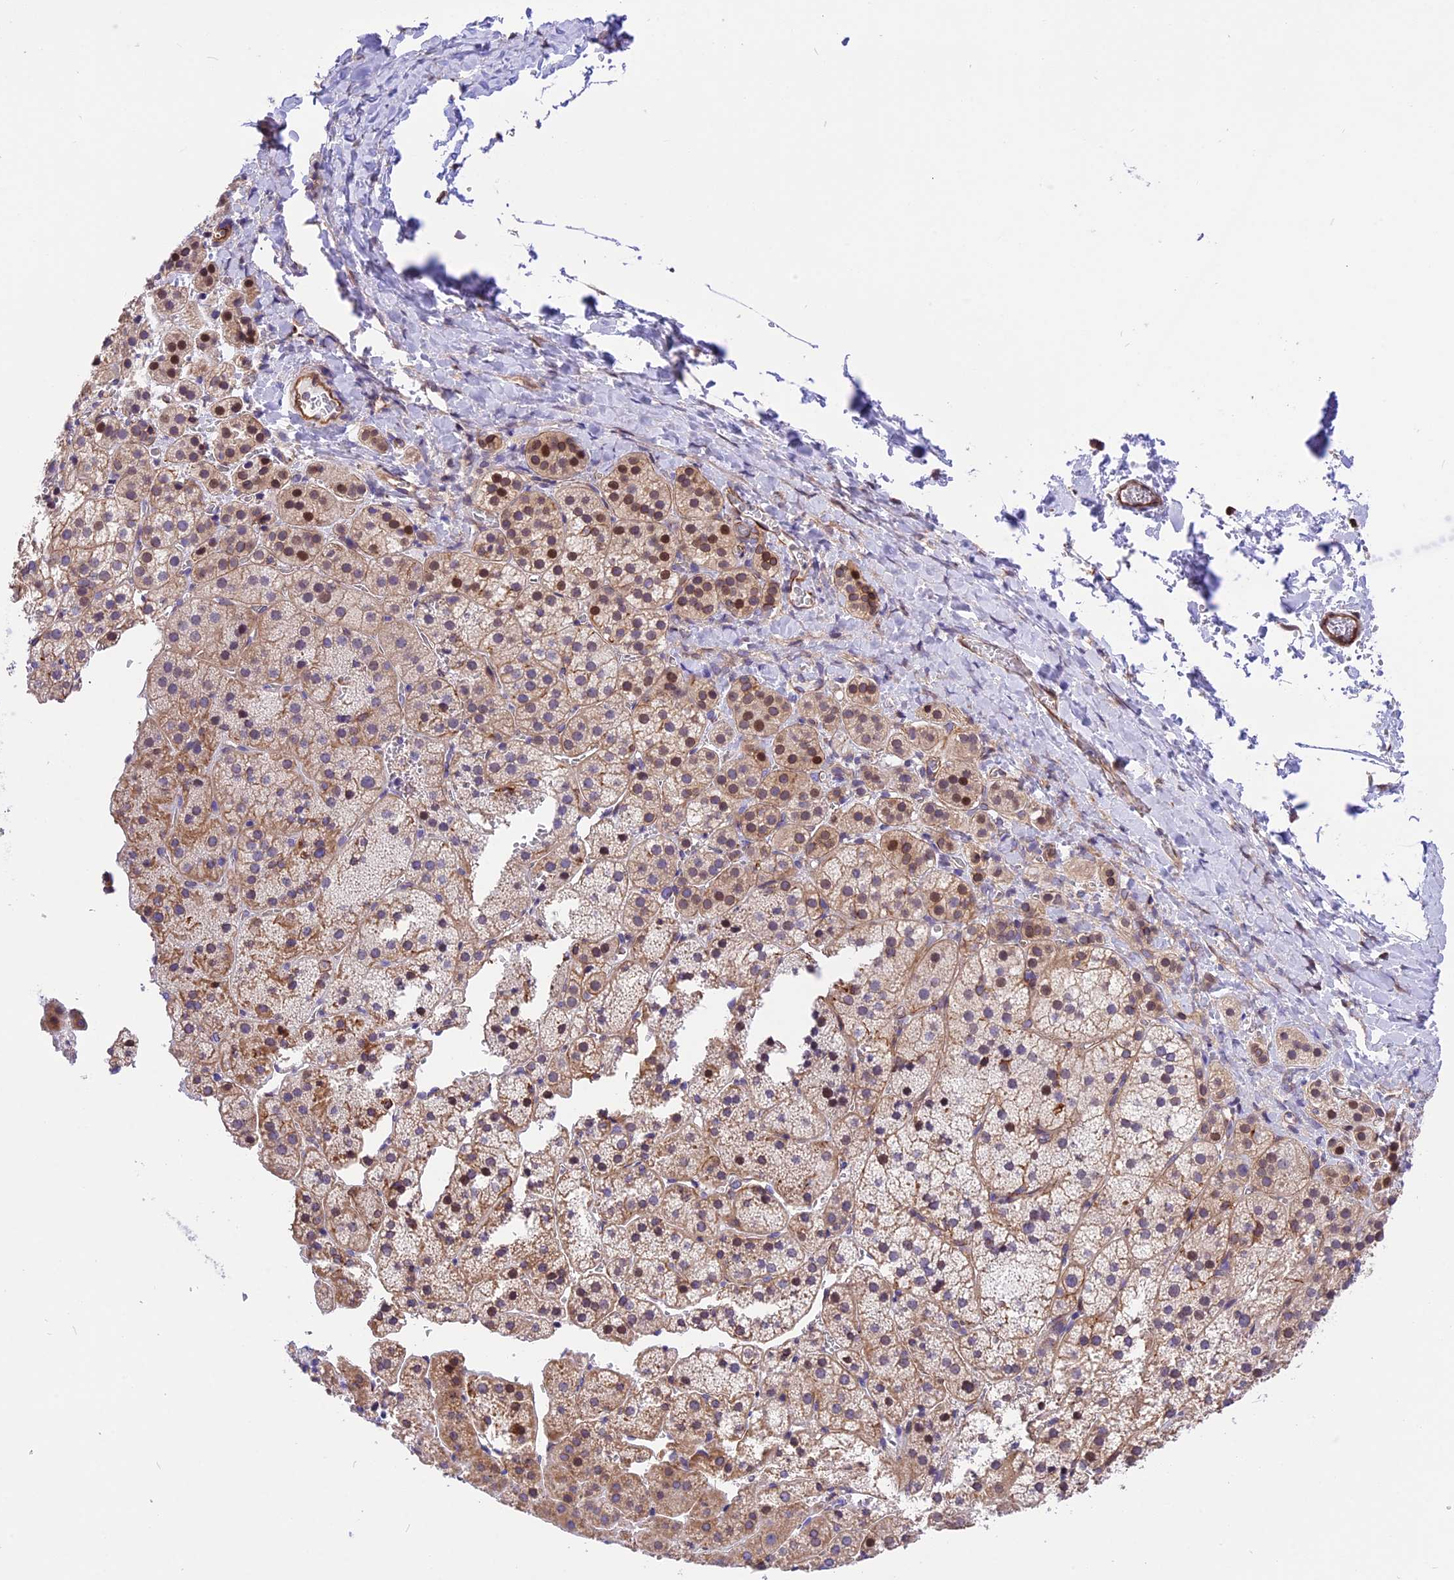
{"staining": {"intensity": "moderate", "quantity": ">75%", "location": "cytoplasmic/membranous"}, "tissue": "adrenal gland", "cell_type": "Glandular cells", "image_type": "normal", "snomed": [{"axis": "morphology", "description": "Normal tissue, NOS"}, {"axis": "topography", "description": "Adrenal gland"}], "caption": "Adrenal gland was stained to show a protein in brown. There is medium levels of moderate cytoplasmic/membranous staining in about >75% of glandular cells. The protein is shown in brown color, while the nuclei are stained blue.", "gene": "R3HDM4", "patient": {"sex": "female", "age": 44}}